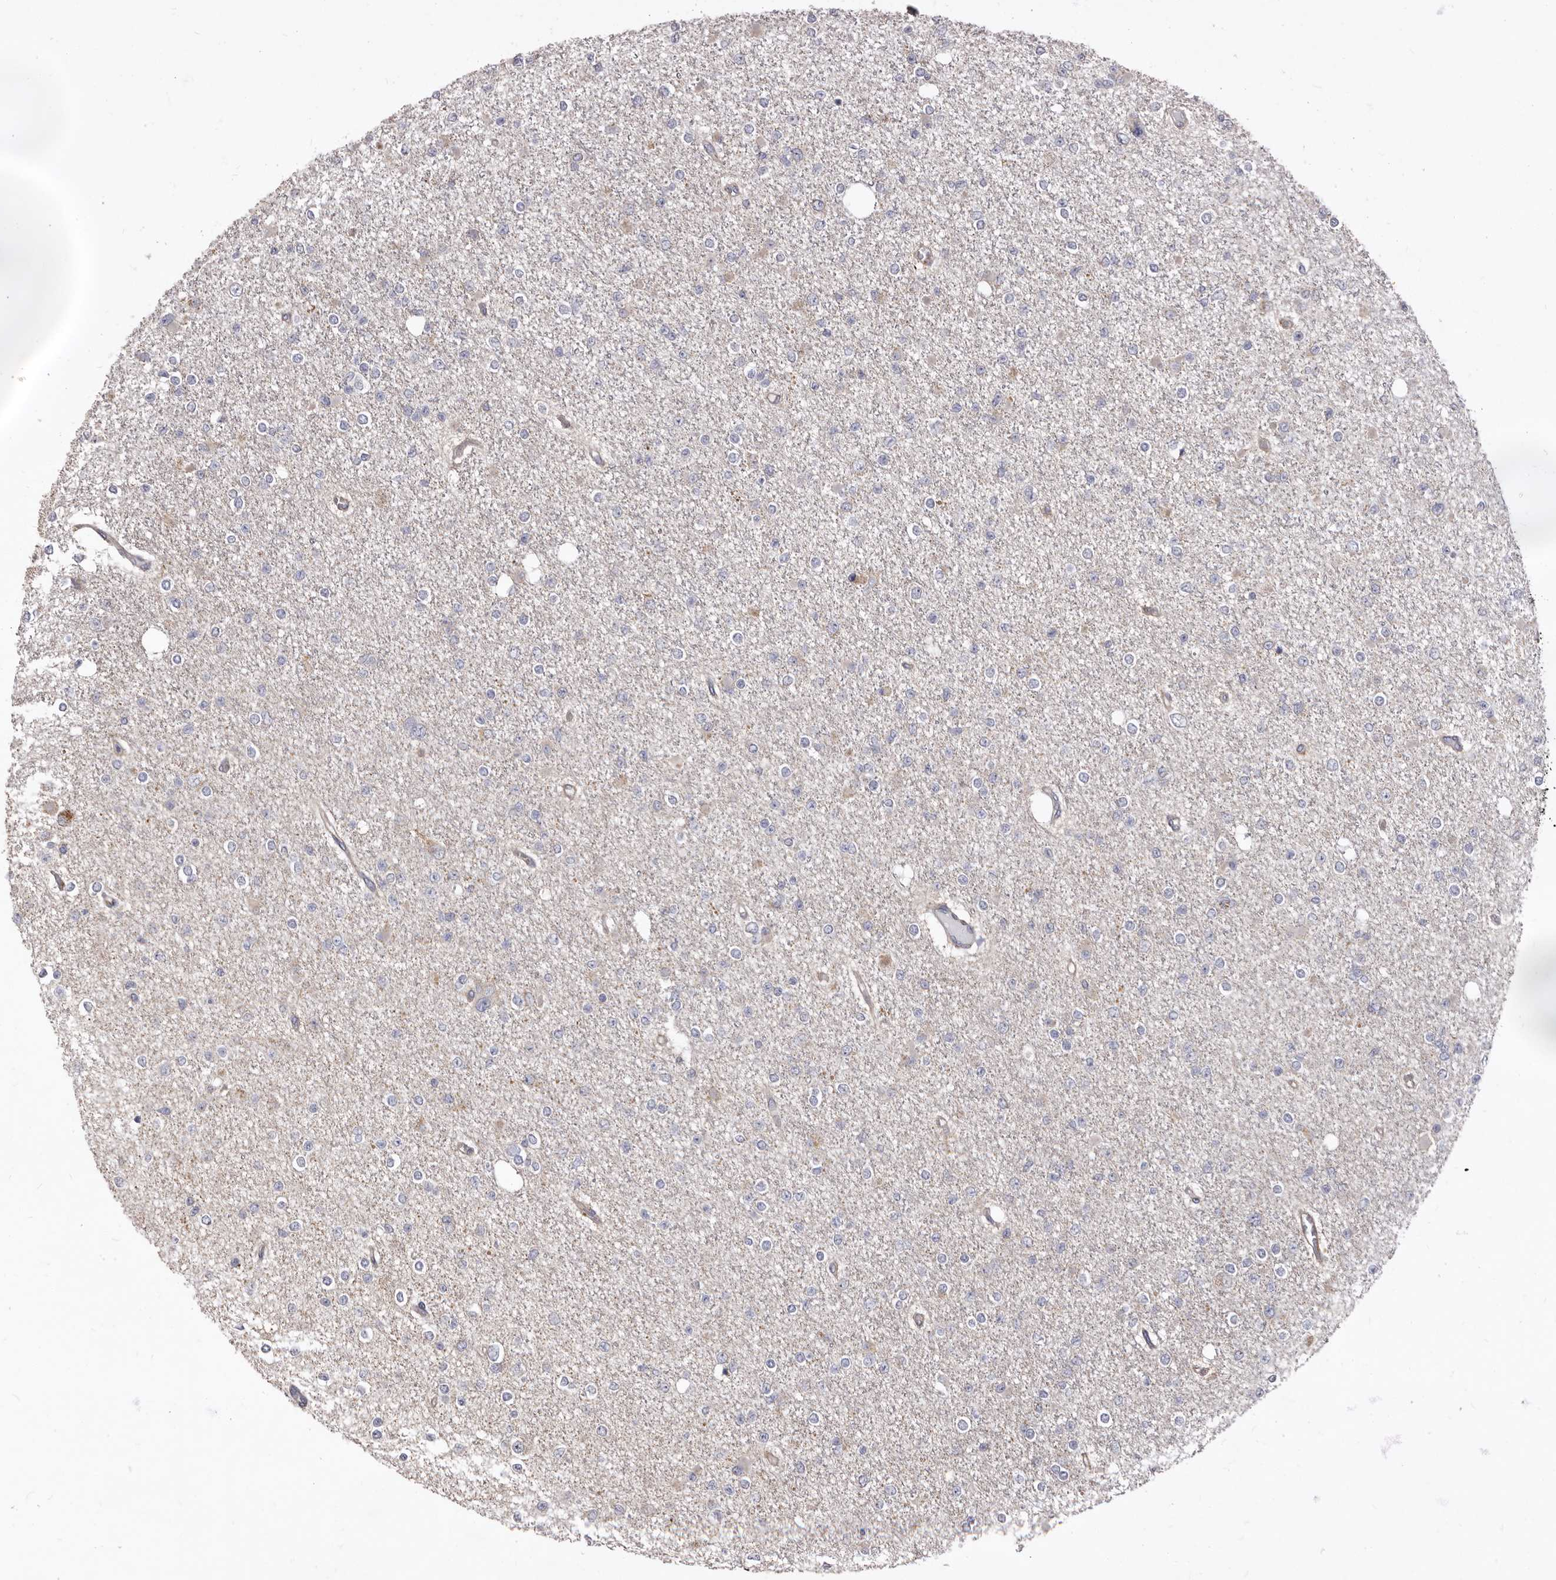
{"staining": {"intensity": "negative", "quantity": "none", "location": "none"}, "tissue": "glioma", "cell_type": "Tumor cells", "image_type": "cancer", "snomed": [{"axis": "morphology", "description": "Glioma, malignant, Low grade"}, {"axis": "topography", "description": "Brain"}], "caption": "DAB immunohistochemical staining of glioma reveals no significant positivity in tumor cells.", "gene": "FMO2", "patient": {"sex": "female", "age": 22}}